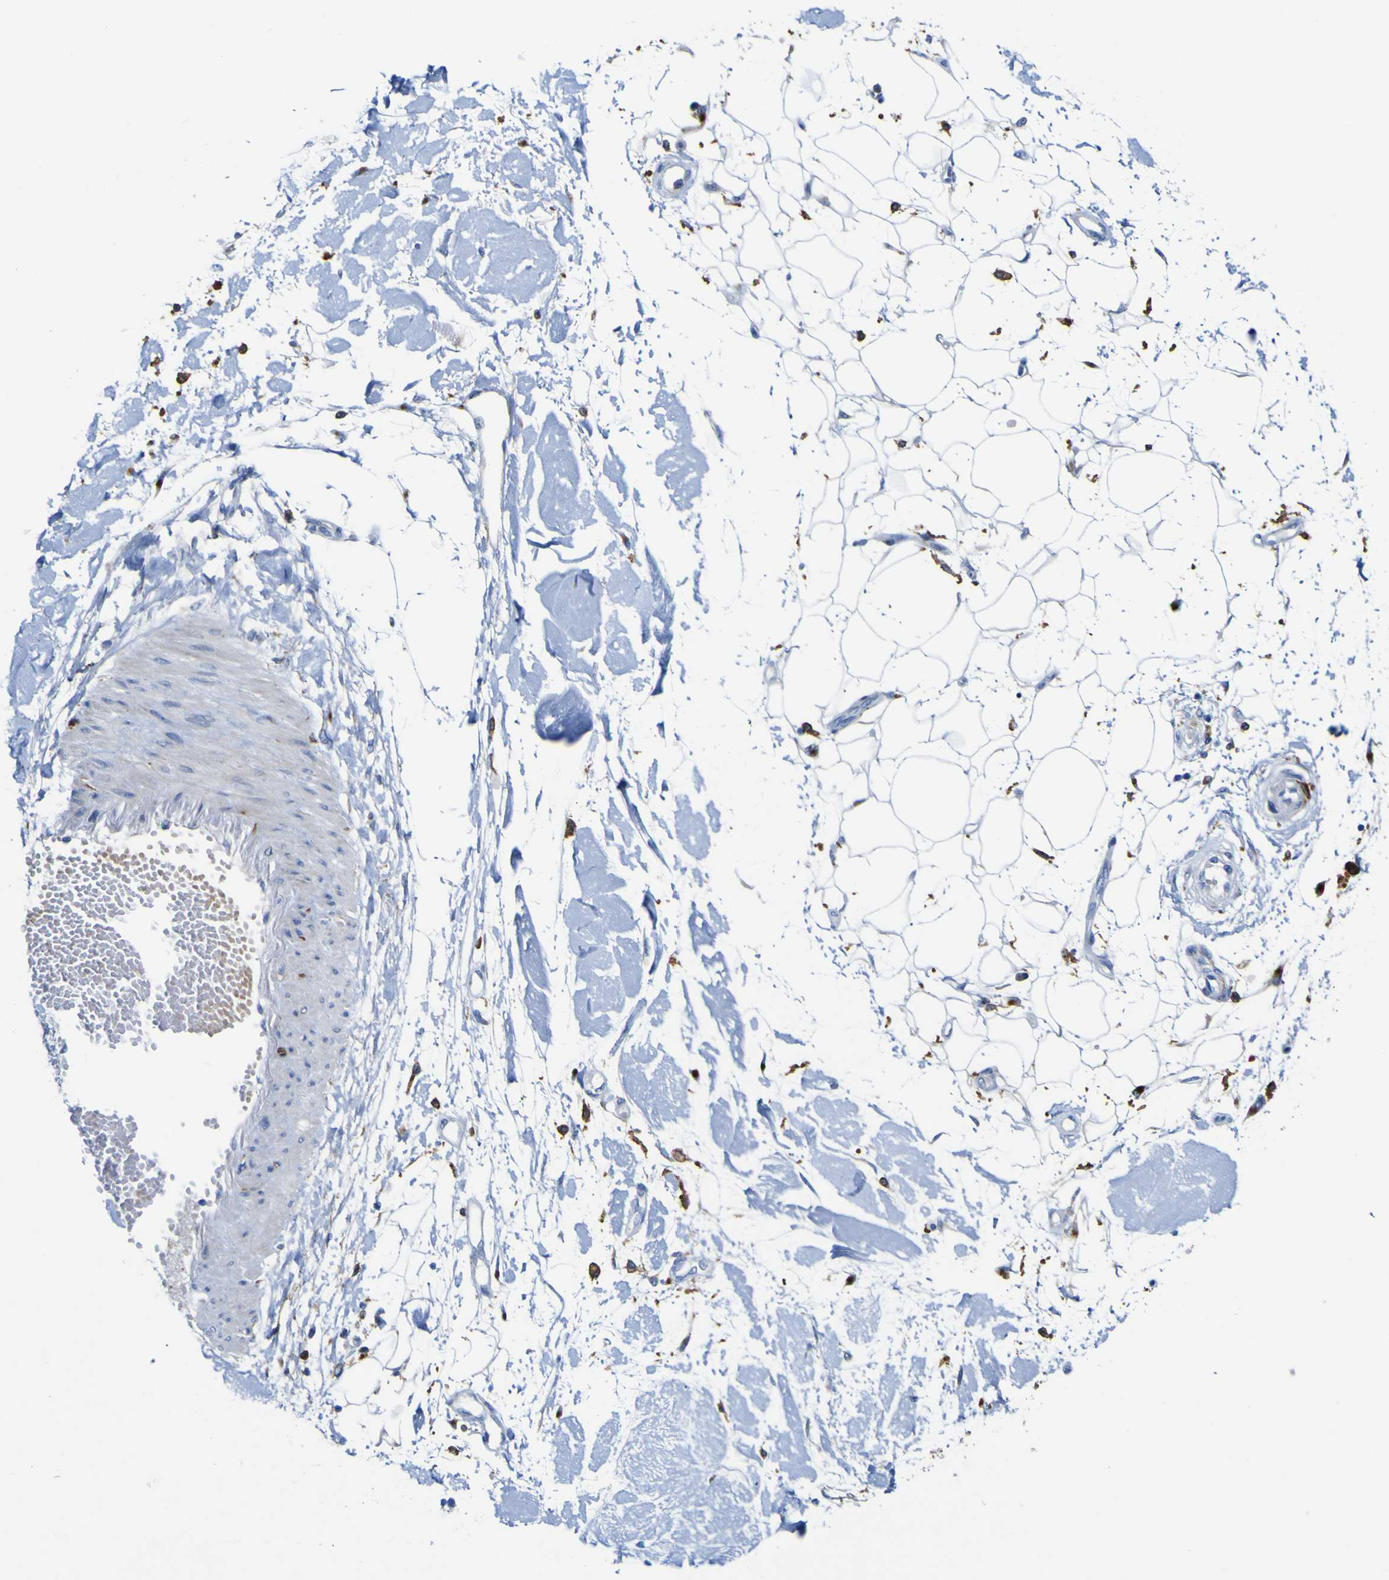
{"staining": {"intensity": "negative", "quantity": "none", "location": "none"}, "tissue": "adipose tissue", "cell_type": "Adipocytes", "image_type": "normal", "snomed": [{"axis": "morphology", "description": "Squamous cell carcinoma, NOS"}, {"axis": "topography", "description": "Skin"}], "caption": "DAB immunohistochemical staining of normal adipose tissue demonstrates no significant positivity in adipocytes. The staining was performed using DAB (3,3'-diaminobenzidine) to visualize the protein expression in brown, while the nuclei were stained in blue with hematoxylin (Magnification: 20x).", "gene": "PTPRF", "patient": {"sex": "male", "age": 83}}